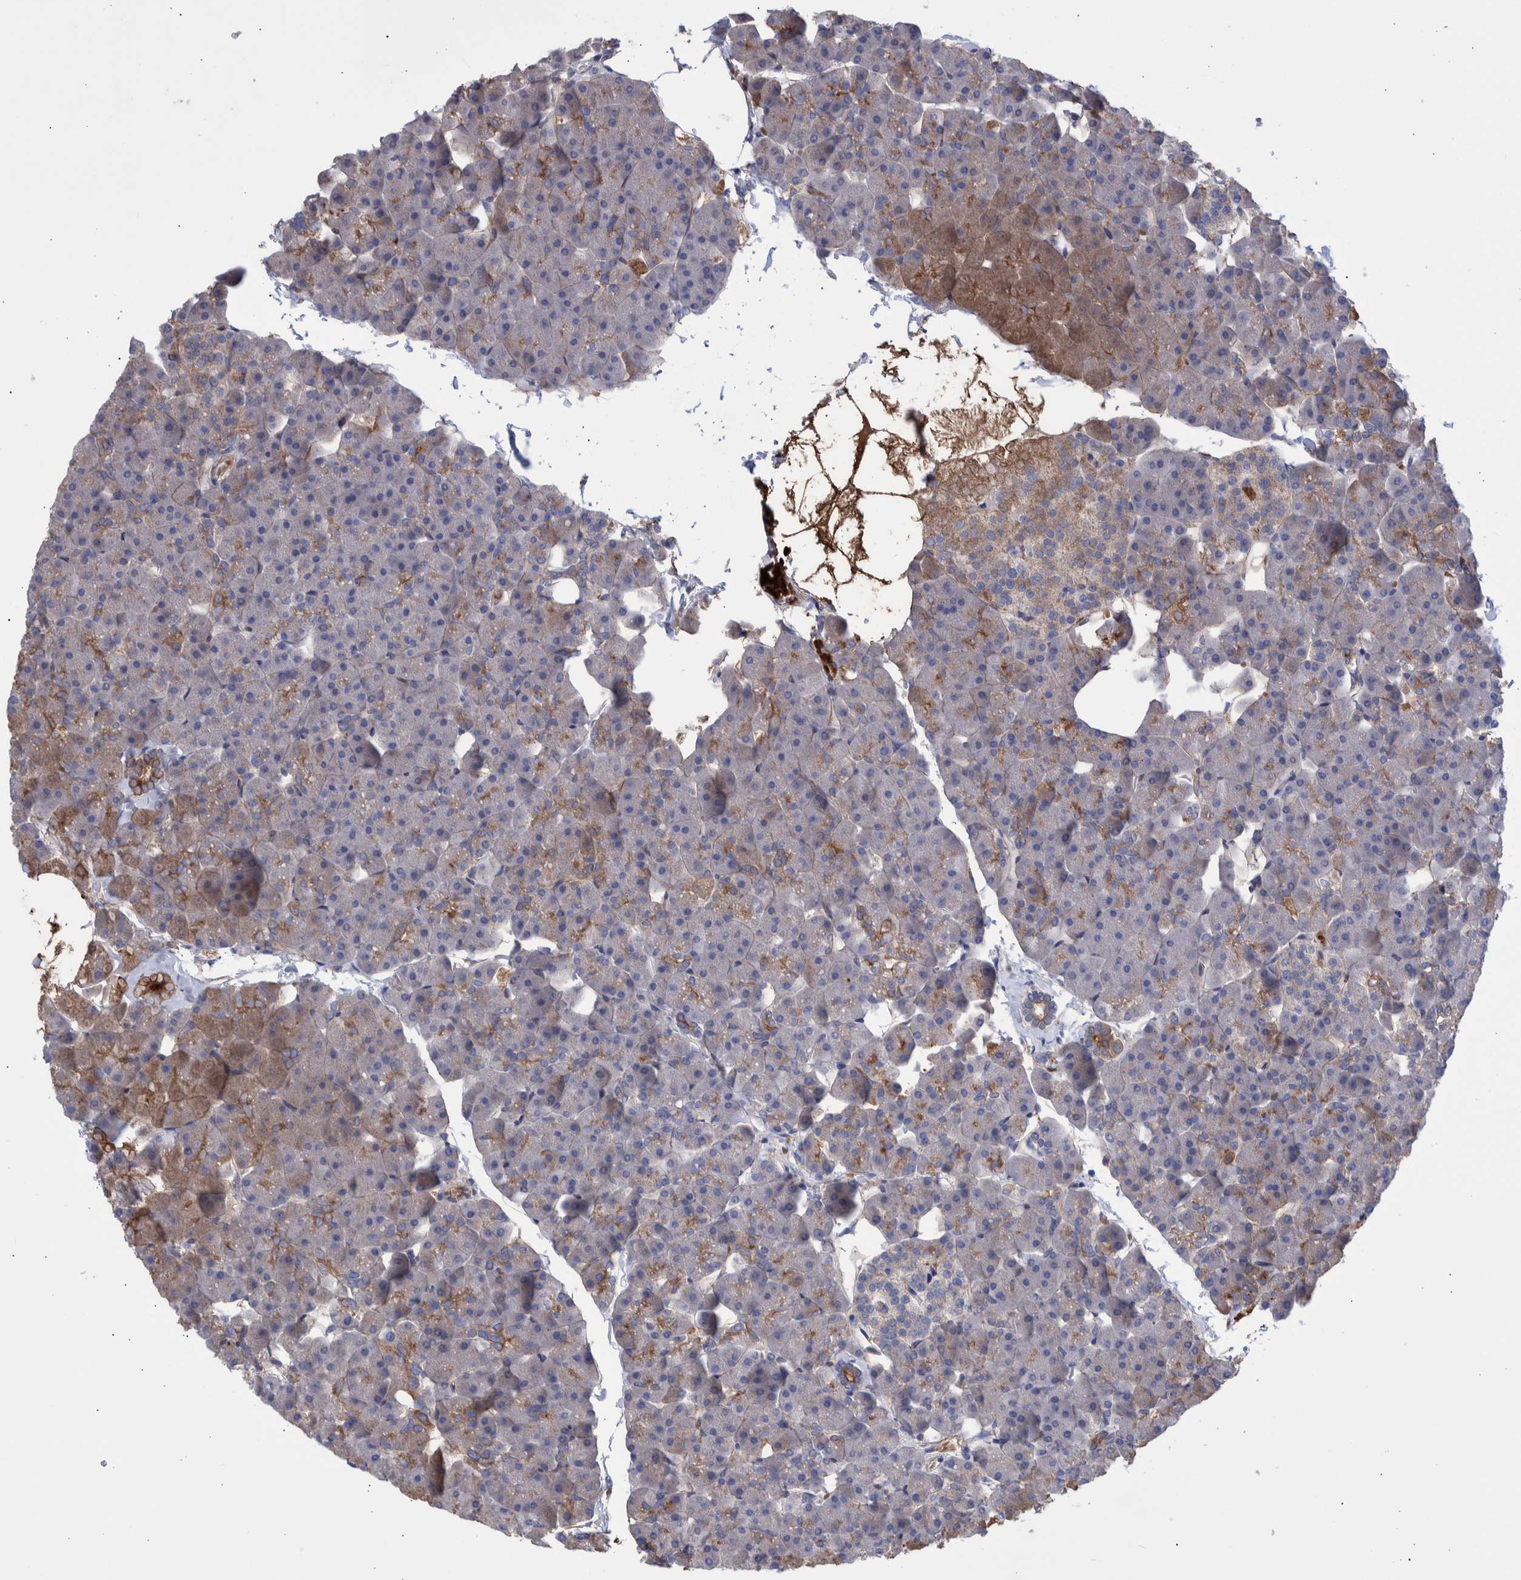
{"staining": {"intensity": "moderate", "quantity": "<25%", "location": "cytoplasmic/membranous"}, "tissue": "pancreas", "cell_type": "Exocrine glandular cells", "image_type": "normal", "snomed": [{"axis": "morphology", "description": "Normal tissue, NOS"}, {"axis": "topography", "description": "Pancreas"}], "caption": "A brown stain labels moderate cytoplasmic/membranous staining of a protein in exocrine glandular cells of normal pancreas. The protein is shown in brown color, while the nuclei are stained blue.", "gene": "DLL4", "patient": {"sex": "male", "age": 35}}